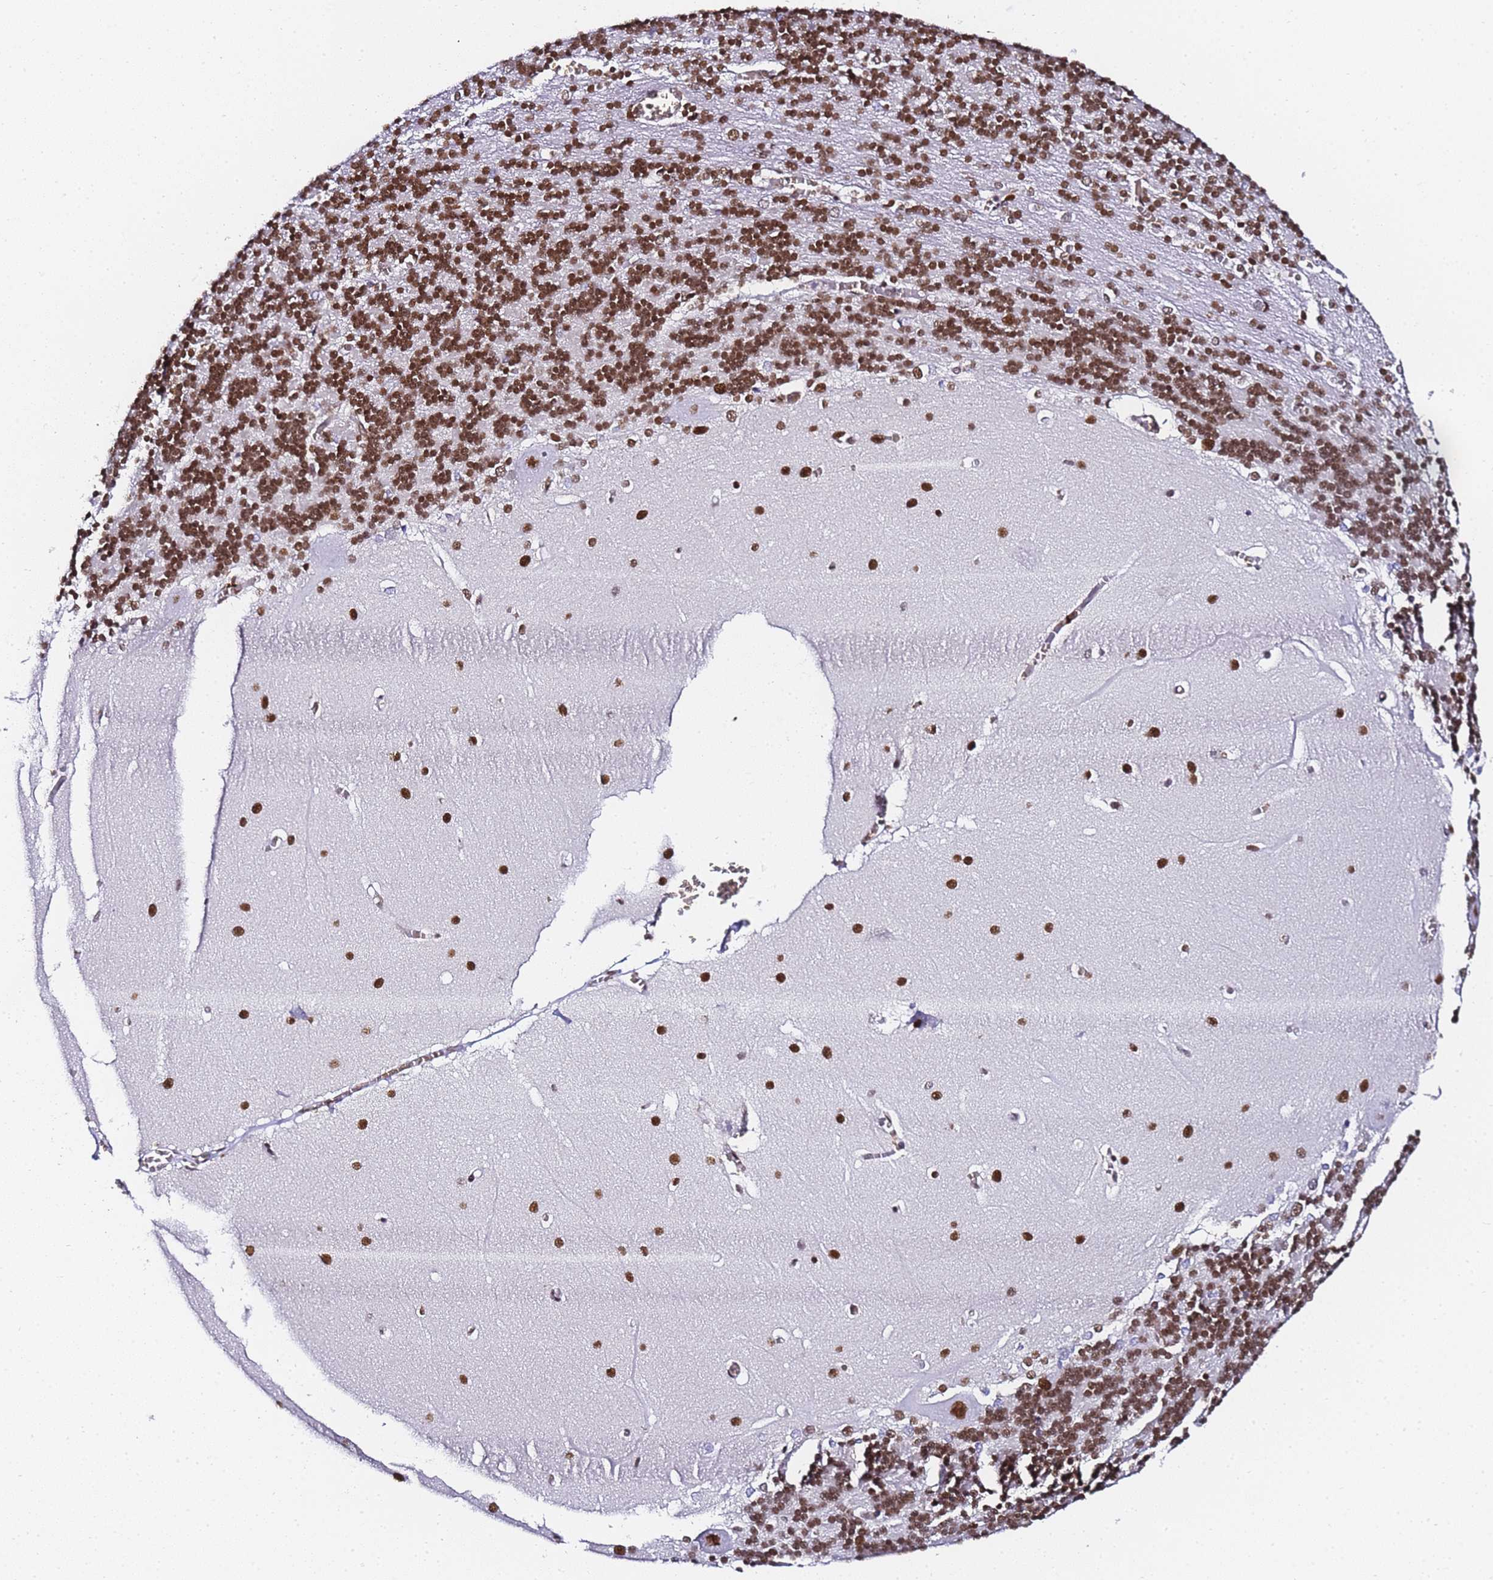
{"staining": {"intensity": "strong", "quantity": "25%-75%", "location": "nuclear"}, "tissue": "cerebellum", "cell_type": "Cells in granular layer", "image_type": "normal", "snomed": [{"axis": "morphology", "description": "Normal tissue, NOS"}, {"axis": "topography", "description": "Cerebellum"}], "caption": "The immunohistochemical stain shows strong nuclear staining in cells in granular layer of unremarkable cerebellum. The staining was performed using DAB to visualize the protein expression in brown, while the nuclei were stained in blue with hematoxylin (Magnification: 20x).", "gene": "POLR1A", "patient": {"sex": "male", "age": 37}}